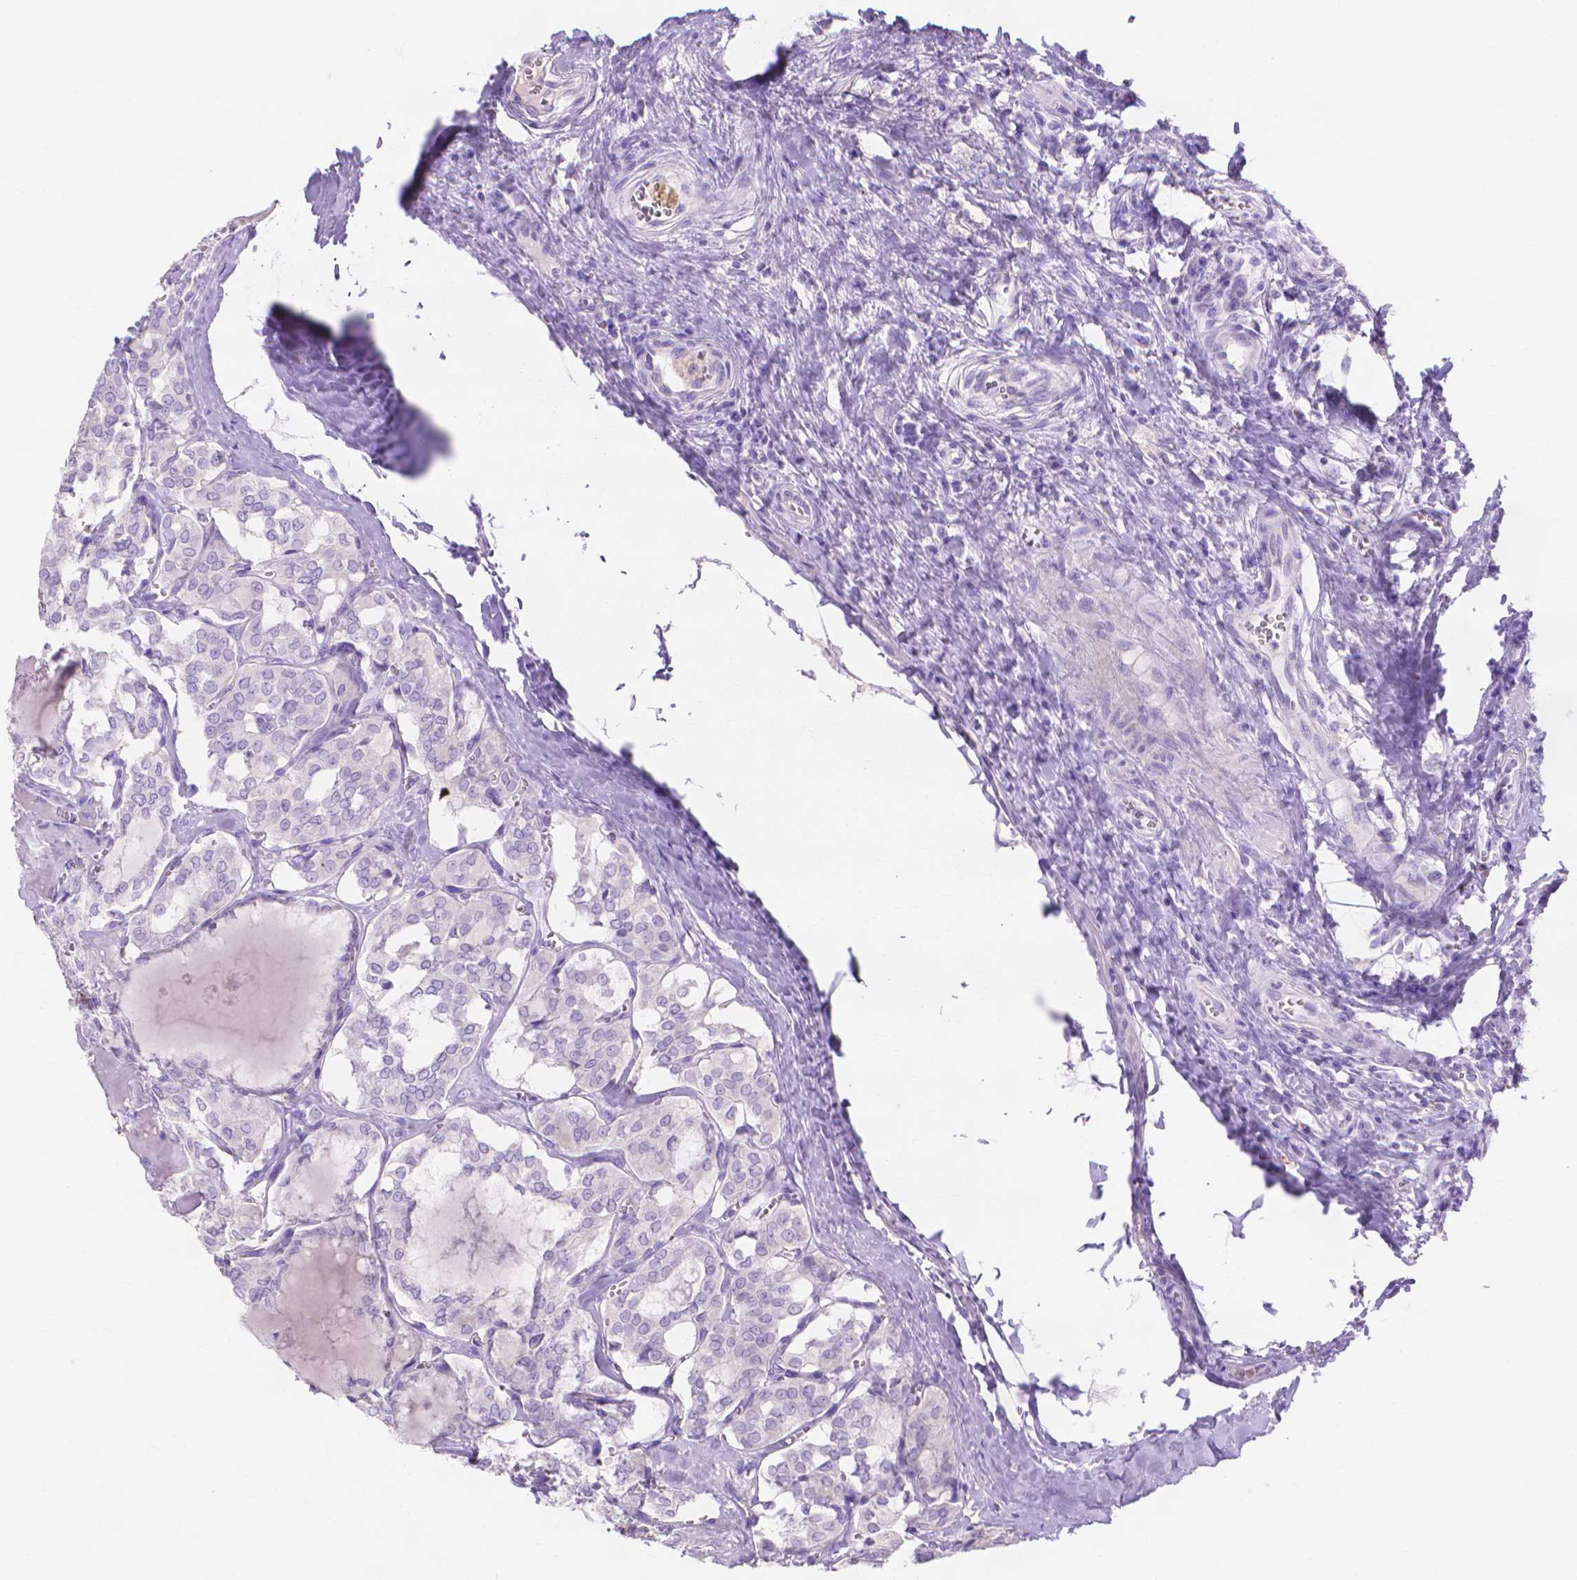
{"staining": {"intensity": "negative", "quantity": "none", "location": "none"}, "tissue": "thyroid cancer", "cell_type": "Tumor cells", "image_type": "cancer", "snomed": [{"axis": "morphology", "description": "Papillary adenocarcinoma, NOS"}, {"axis": "topography", "description": "Thyroid gland"}], "caption": "Immunohistochemistry of human thyroid cancer exhibits no positivity in tumor cells.", "gene": "MMP11", "patient": {"sex": "female", "age": 41}}